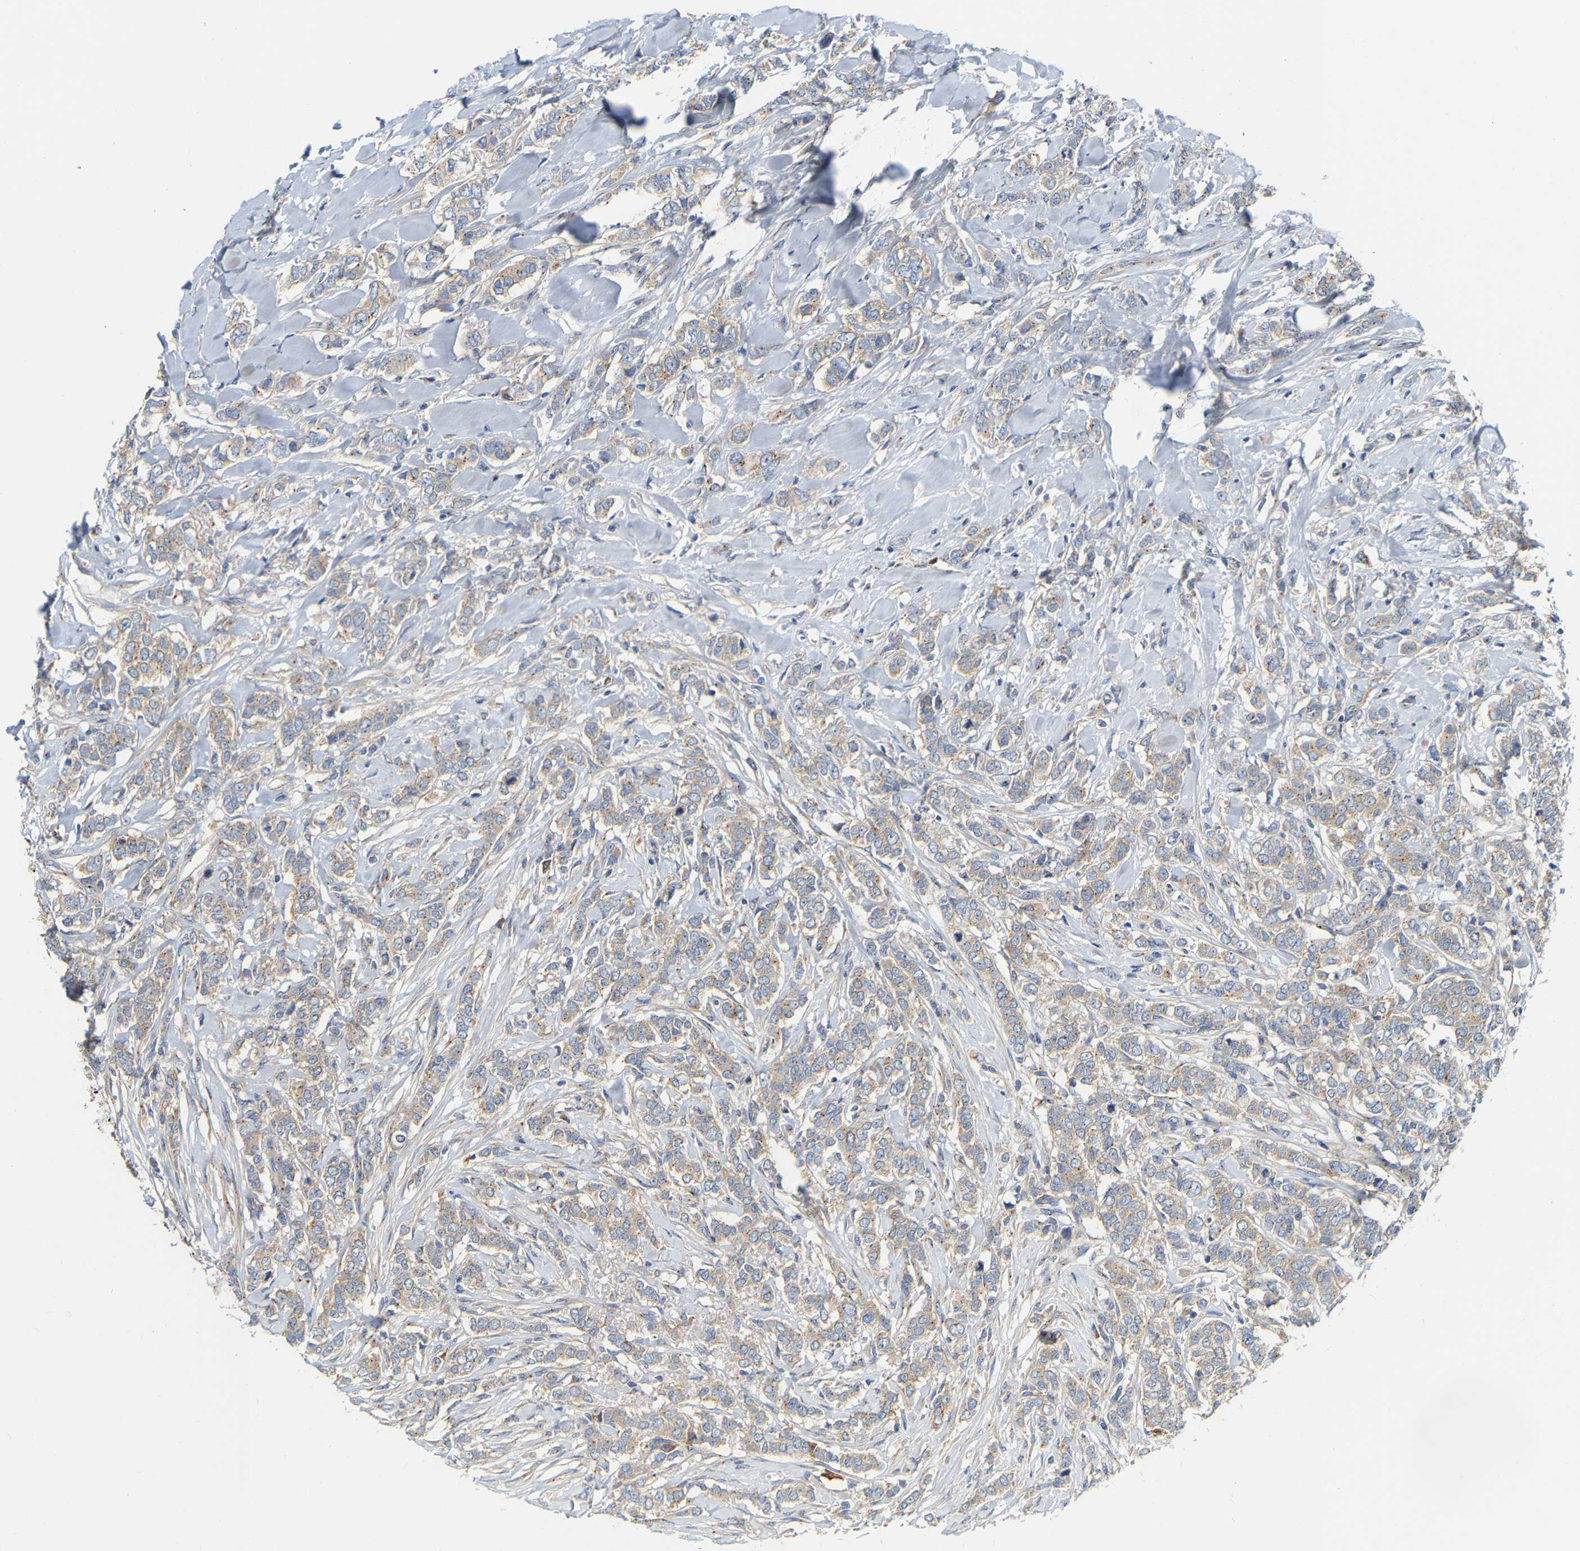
{"staining": {"intensity": "weak", "quantity": ">75%", "location": "cytoplasmic/membranous"}, "tissue": "breast cancer", "cell_type": "Tumor cells", "image_type": "cancer", "snomed": [{"axis": "morphology", "description": "Lobular carcinoma"}, {"axis": "topography", "description": "Skin"}, {"axis": "topography", "description": "Breast"}], "caption": "The image reveals immunohistochemical staining of breast lobular carcinoma. There is weak cytoplasmic/membranous staining is present in about >75% of tumor cells.", "gene": "PCNT", "patient": {"sex": "female", "age": 46}}